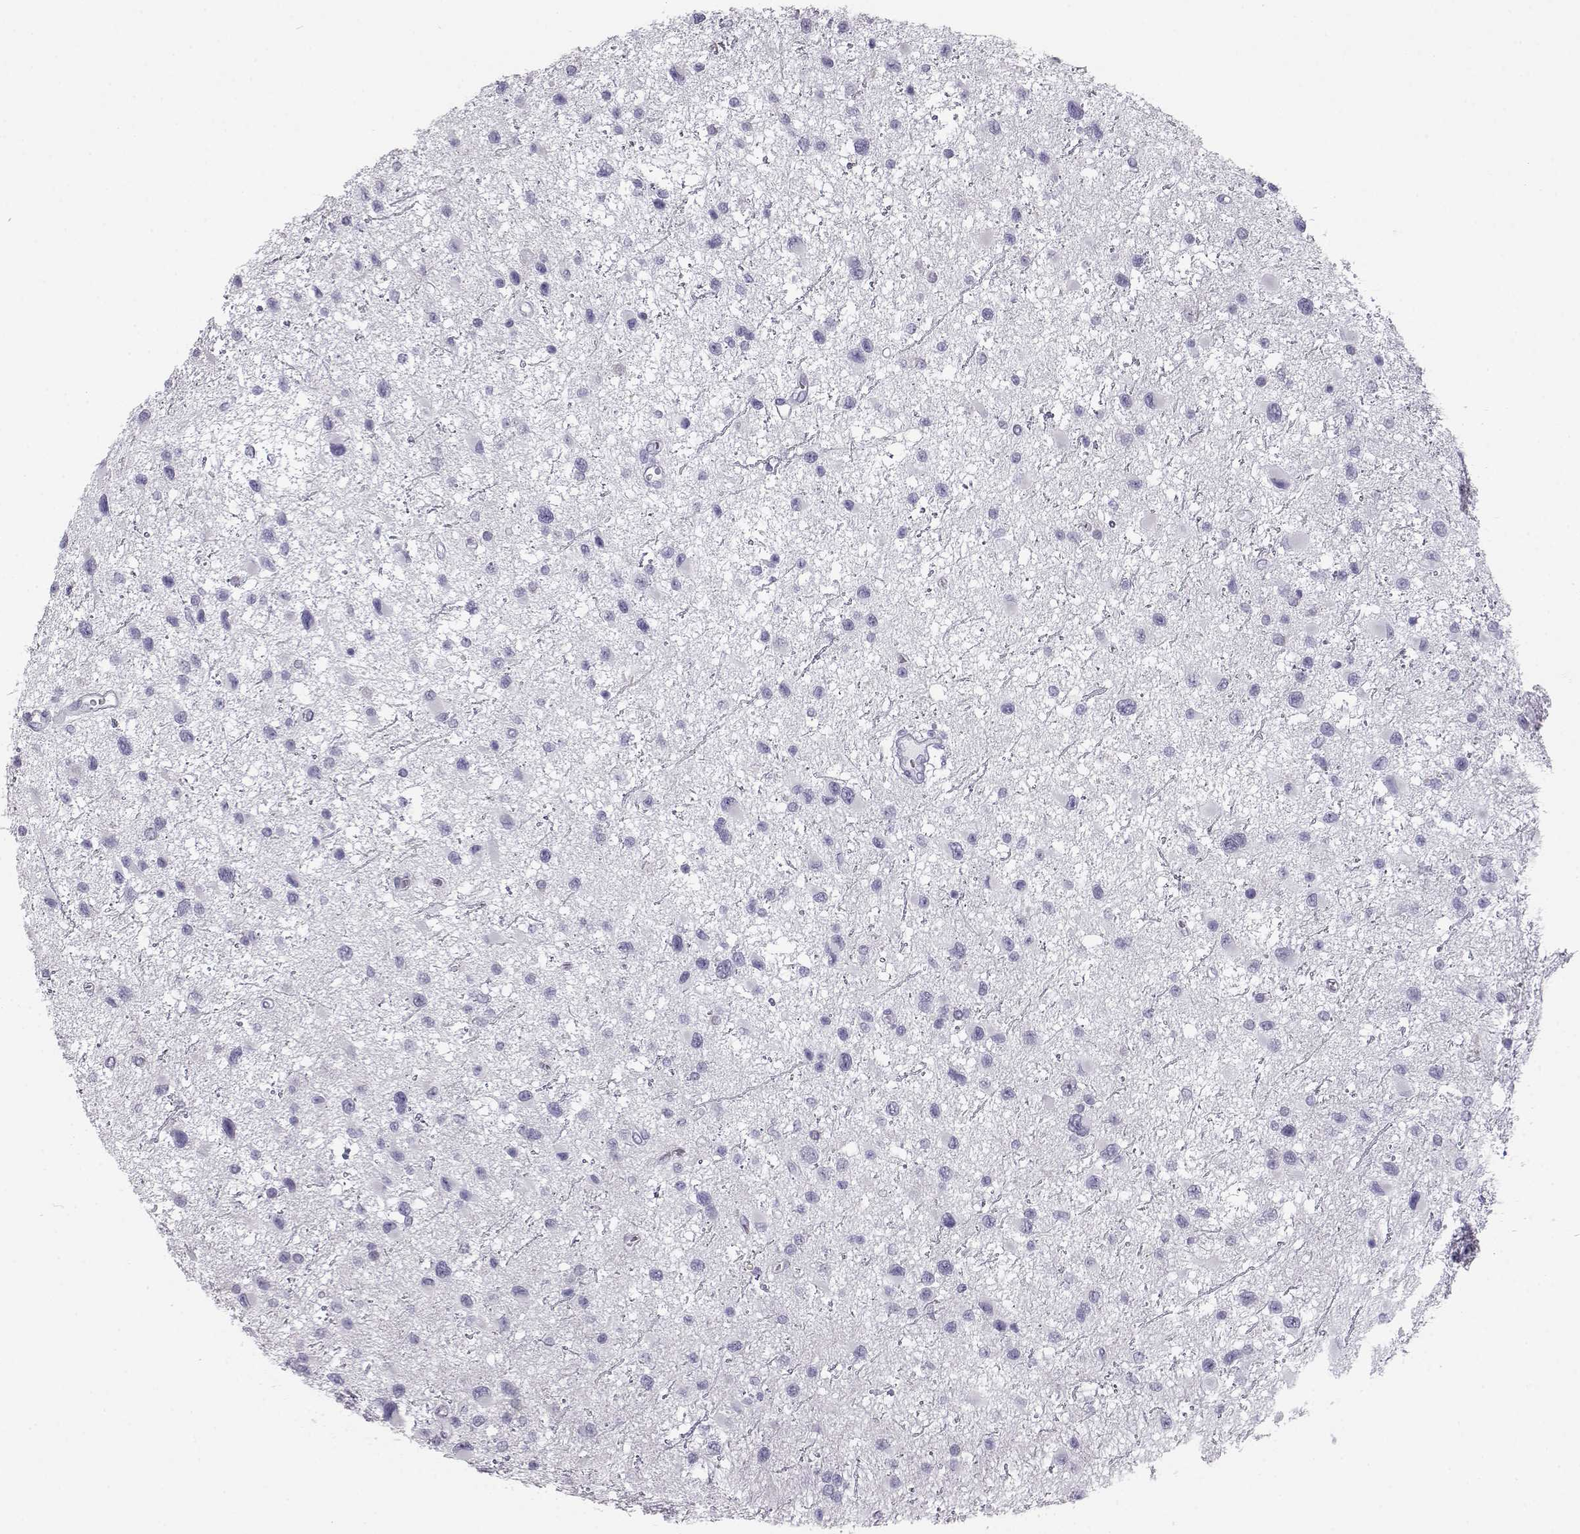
{"staining": {"intensity": "negative", "quantity": "none", "location": "none"}, "tissue": "glioma", "cell_type": "Tumor cells", "image_type": "cancer", "snomed": [{"axis": "morphology", "description": "Glioma, malignant, Low grade"}, {"axis": "topography", "description": "Brain"}], "caption": "The immunohistochemistry (IHC) micrograph has no significant staining in tumor cells of low-grade glioma (malignant) tissue. (DAB immunohistochemistry with hematoxylin counter stain).", "gene": "ITLN2", "patient": {"sex": "female", "age": 32}}